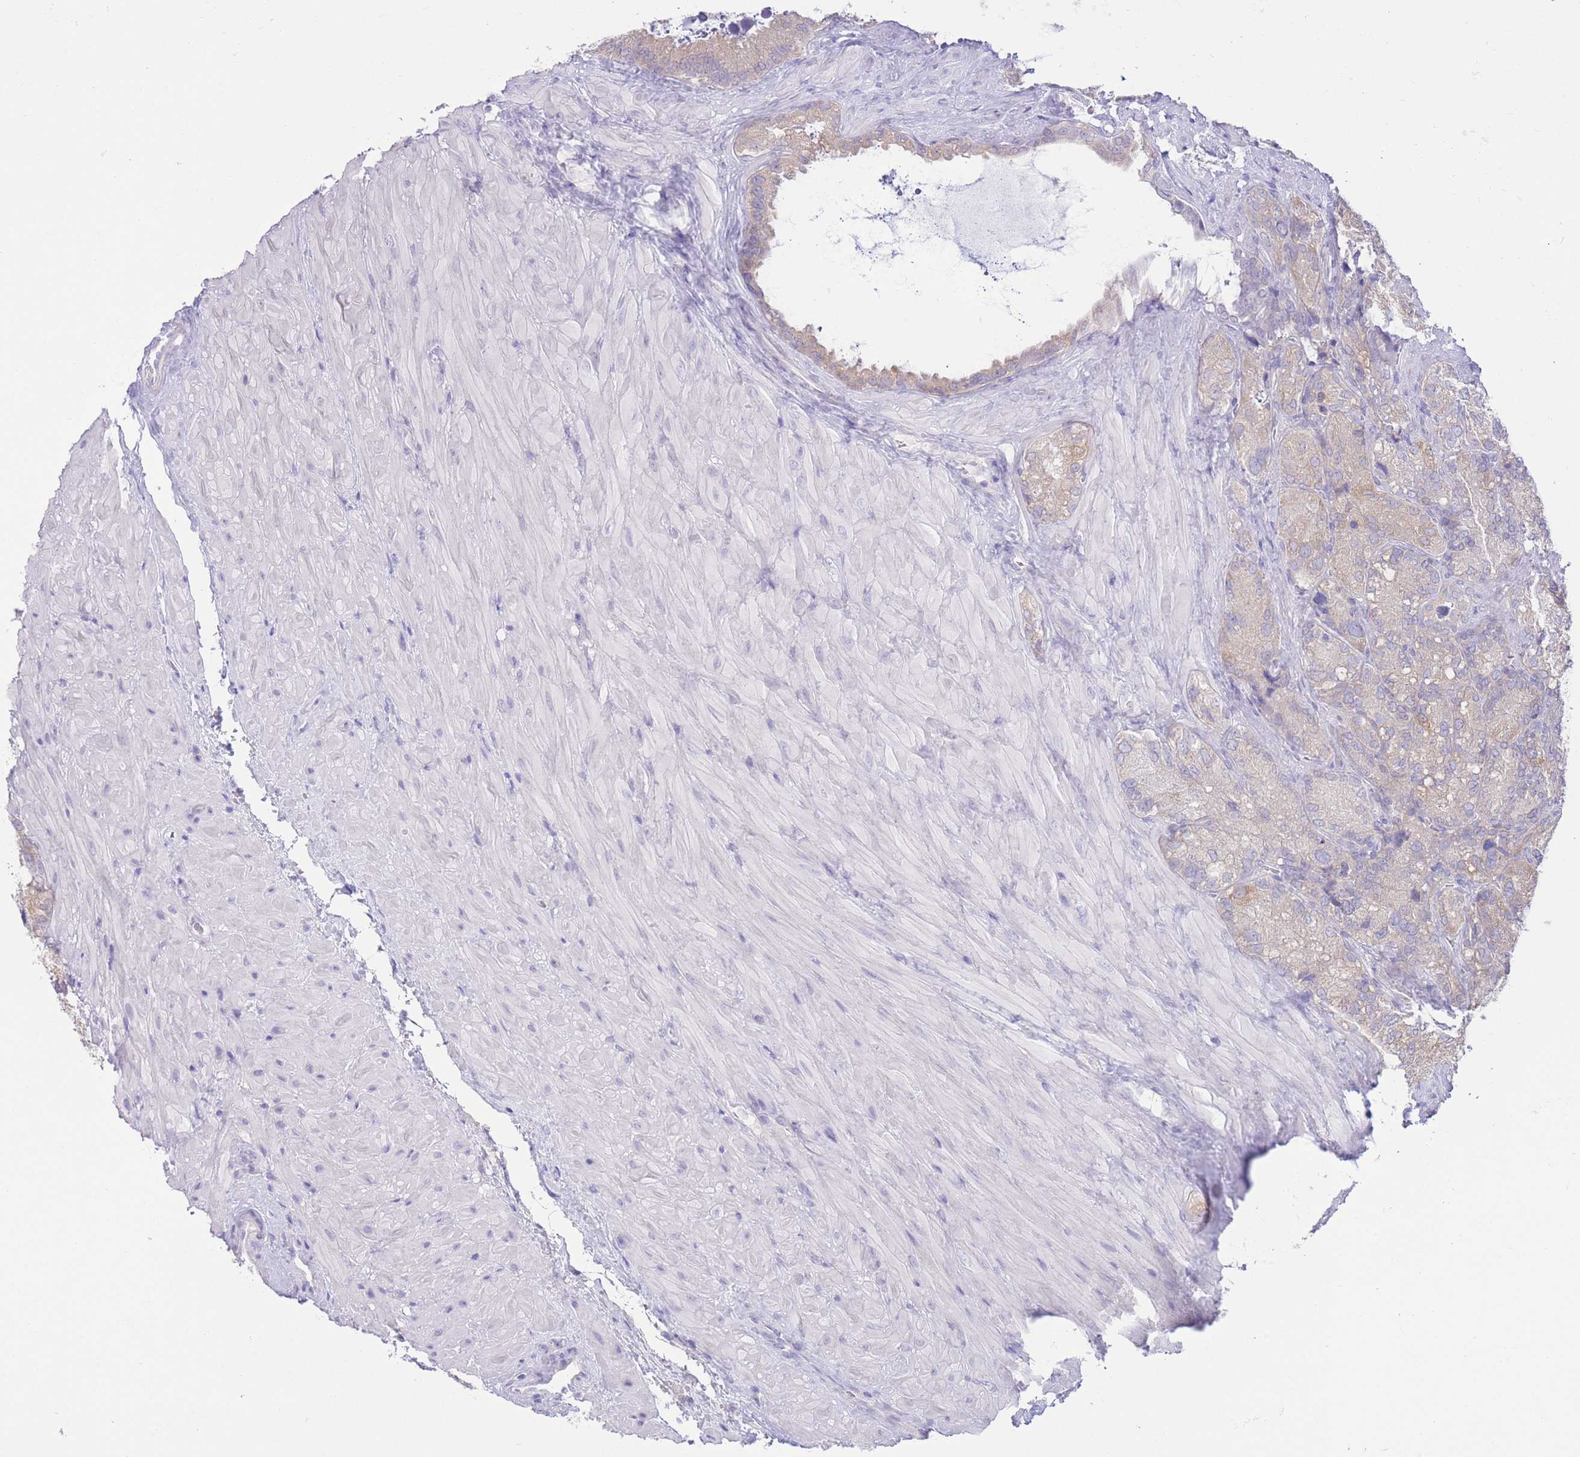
{"staining": {"intensity": "weak", "quantity": "25%-75%", "location": "cytoplasmic/membranous"}, "tissue": "seminal vesicle", "cell_type": "Glandular cells", "image_type": "normal", "snomed": [{"axis": "morphology", "description": "Normal tissue, NOS"}, {"axis": "topography", "description": "Seminal veicle"}], "caption": "Brown immunohistochemical staining in unremarkable human seminal vesicle exhibits weak cytoplasmic/membranous positivity in approximately 25%-75% of glandular cells.", "gene": "FAH", "patient": {"sex": "male", "age": 62}}